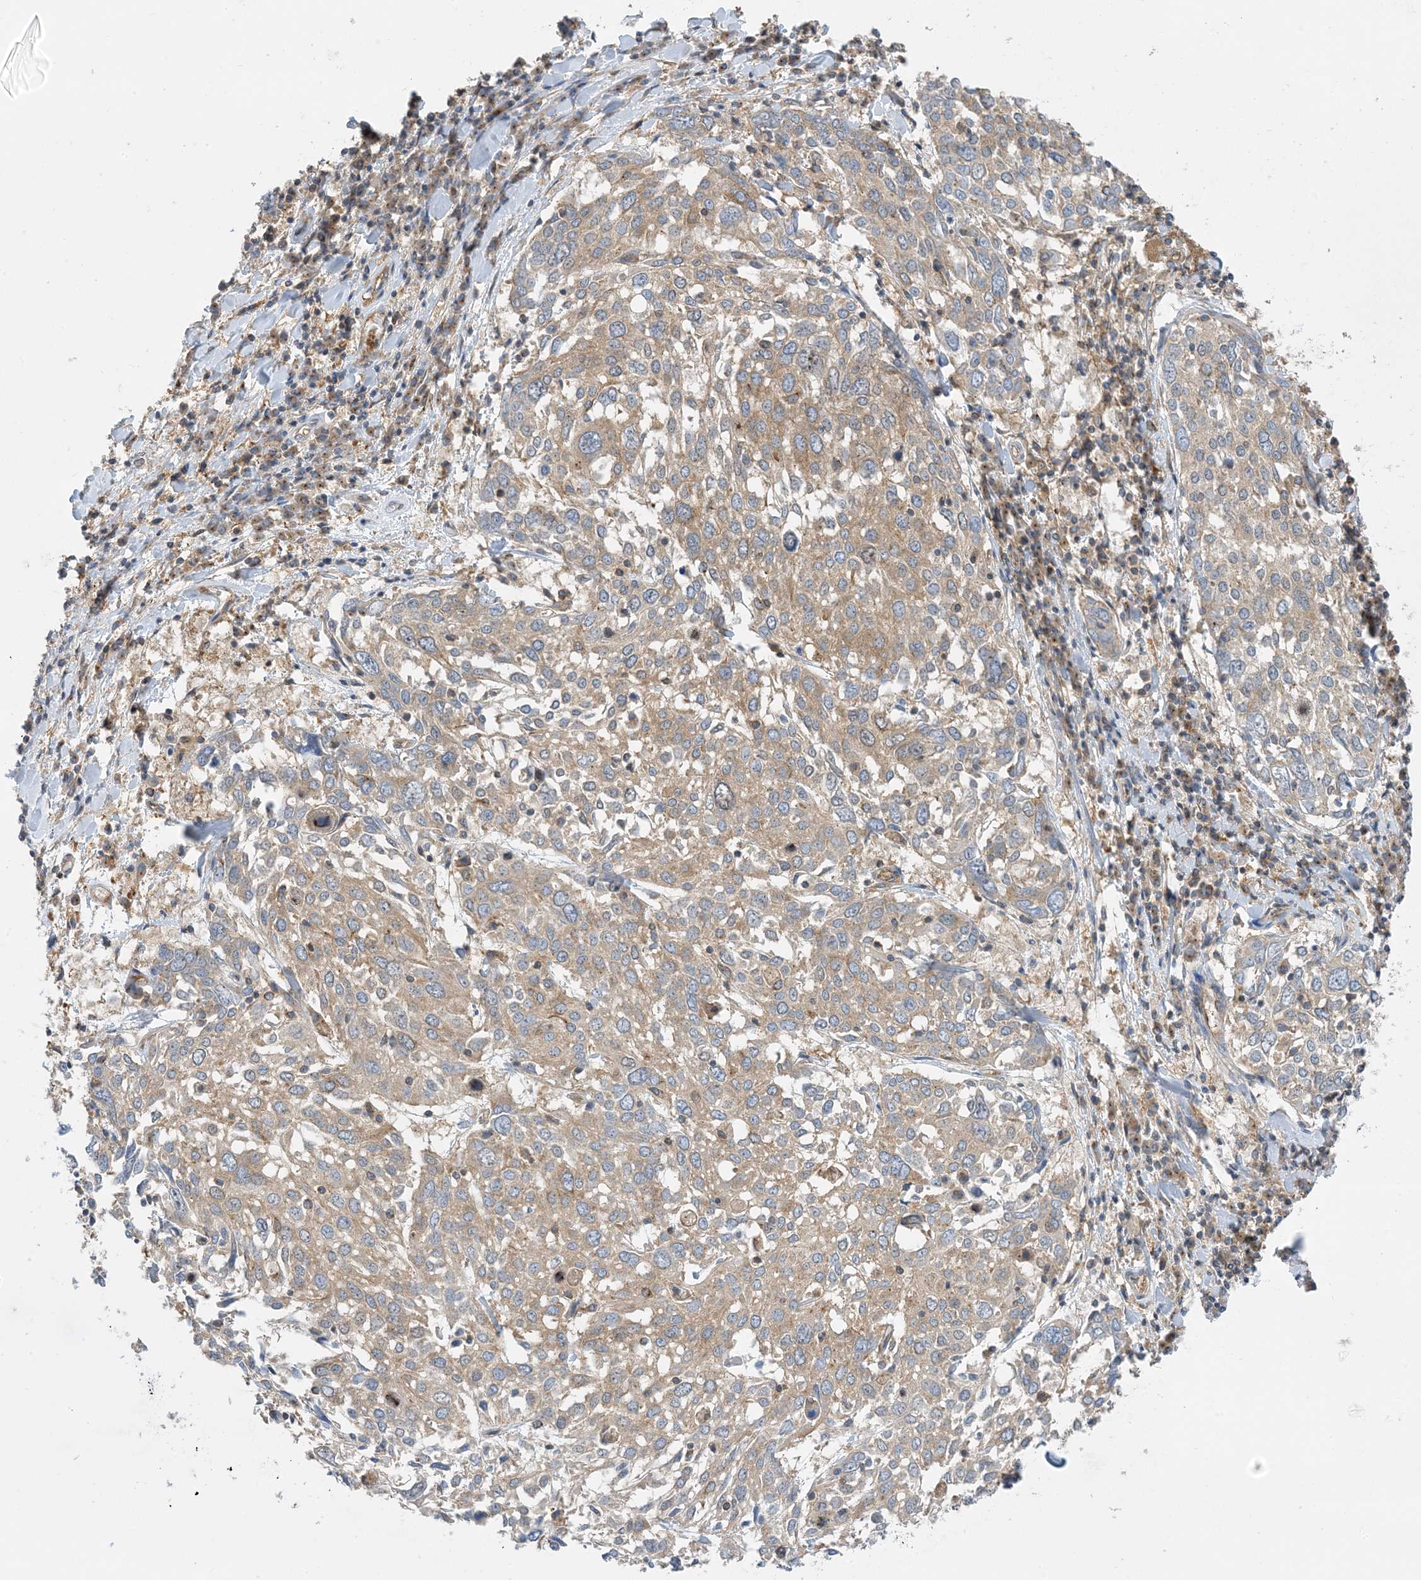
{"staining": {"intensity": "moderate", "quantity": "25%-75%", "location": "cytoplasmic/membranous"}, "tissue": "lung cancer", "cell_type": "Tumor cells", "image_type": "cancer", "snomed": [{"axis": "morphology", "description": "Squamous cell carcinoma, NOS"}, {"axis": "topography", "description": "Lung"}], "caption": "Squamous cell carcinoma (lung) was stained to show a protein in brown. There is medium levels of moderate cytoplasmic/membranous expression in approximately 25%-75% of tumor cells. (DAB IHC with brightfield microscopy, high magnification).", "gene": "SIDT1", "patient": {"sex": "male", "age": 65}}